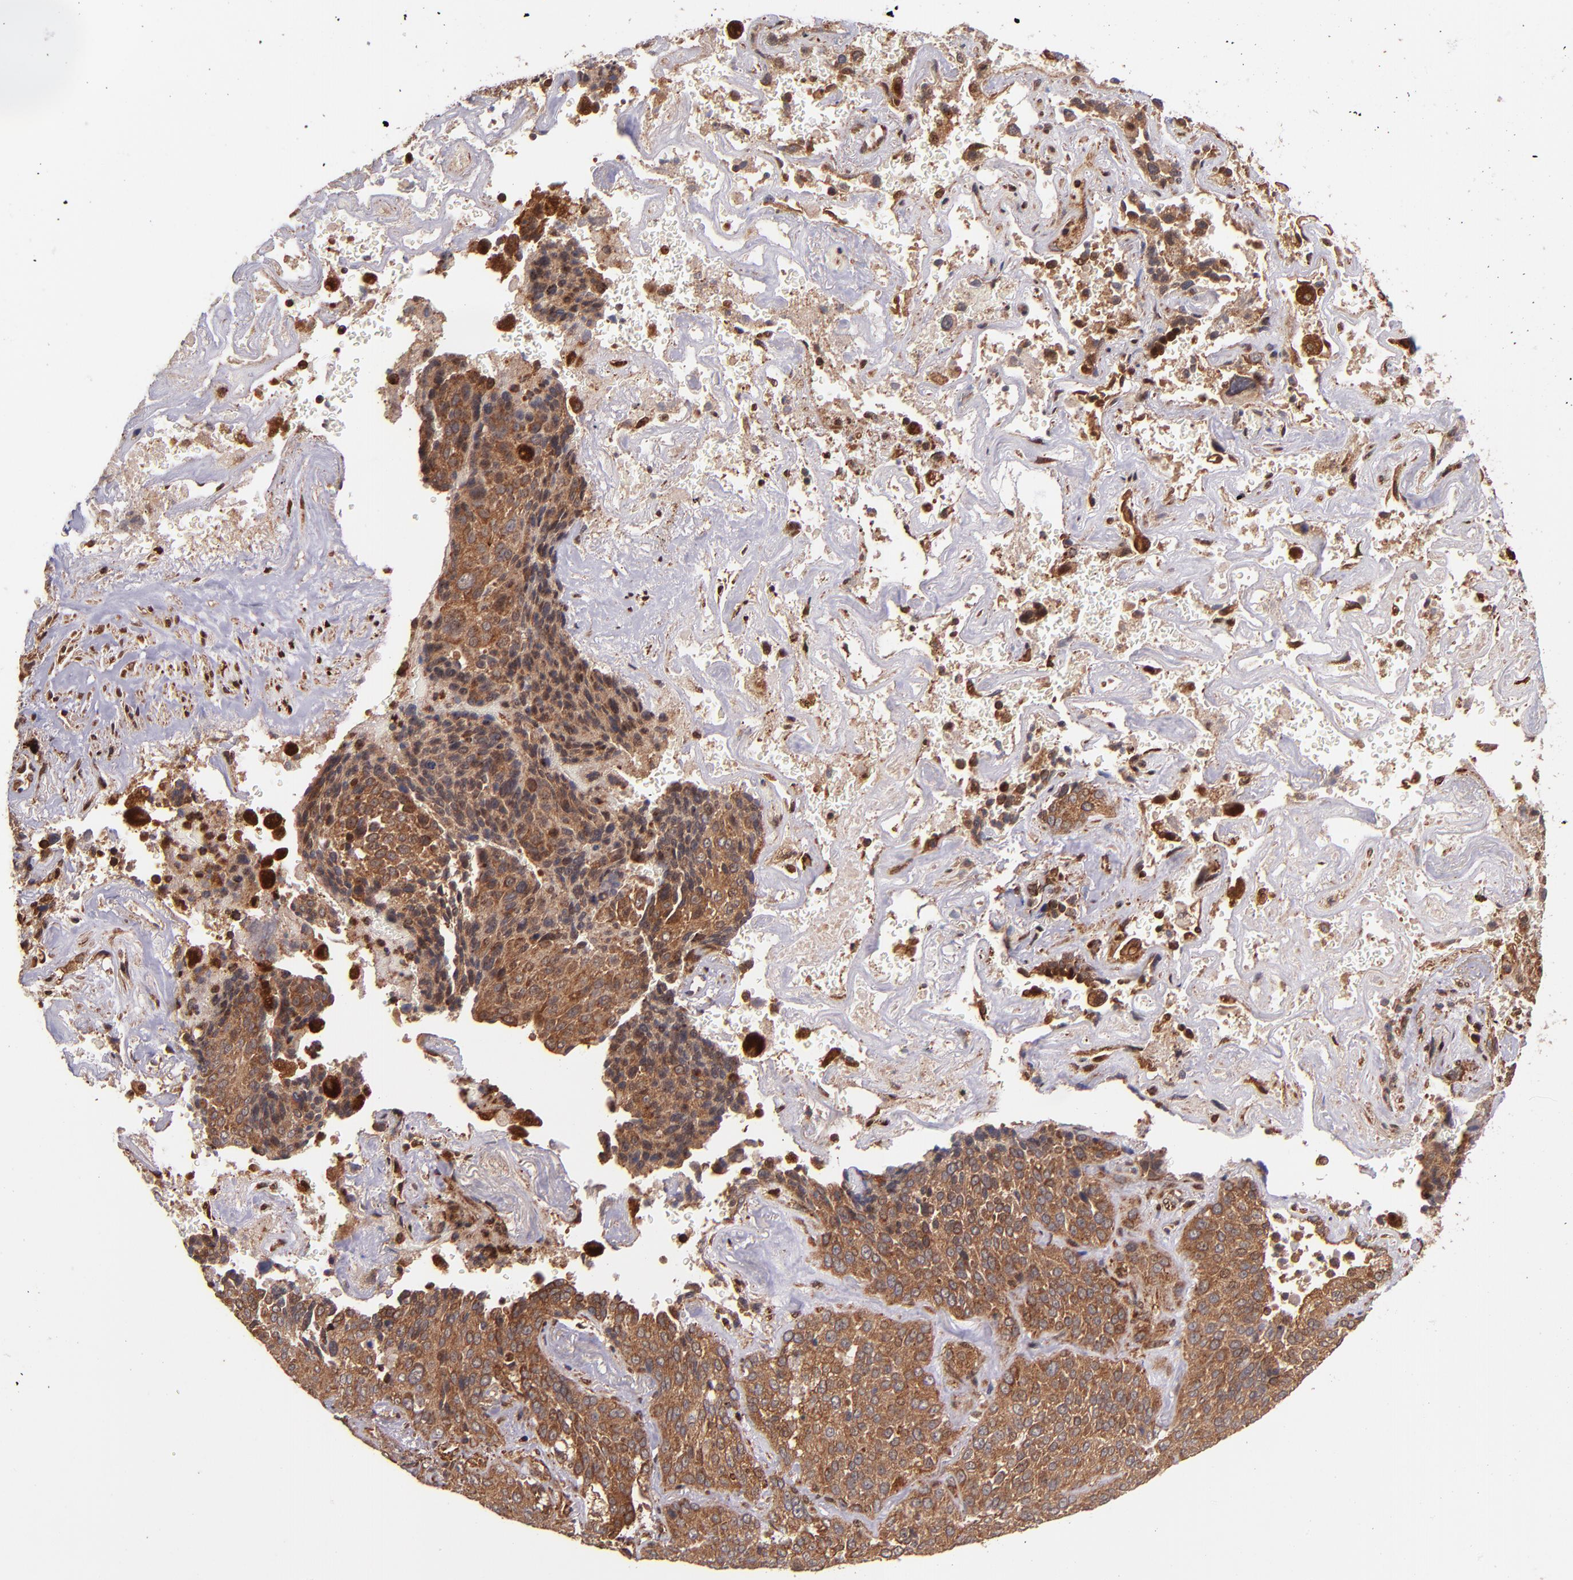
{"staining": {"intensity": "strong", "quantity": ">75%", "location": "cytoplasmic/membranous"}, "tissue": "lung cancer", "cell_type": "Tumor cells", "image_type": "cancer", "snomed": [{"axis": "morphology", "description": "Squamous cell carcinoma, NOS"}, {"axis": "topography", "description": "Lung"}], "caption": "A micrograph showing strong cytoplasmic/membranous expression in approximately >75% of tumor cells in lung cancer, as visualized by brown immunohistochemical staining.", "gene": "STX8", "patient": {"sex": "male", "age": 54}}